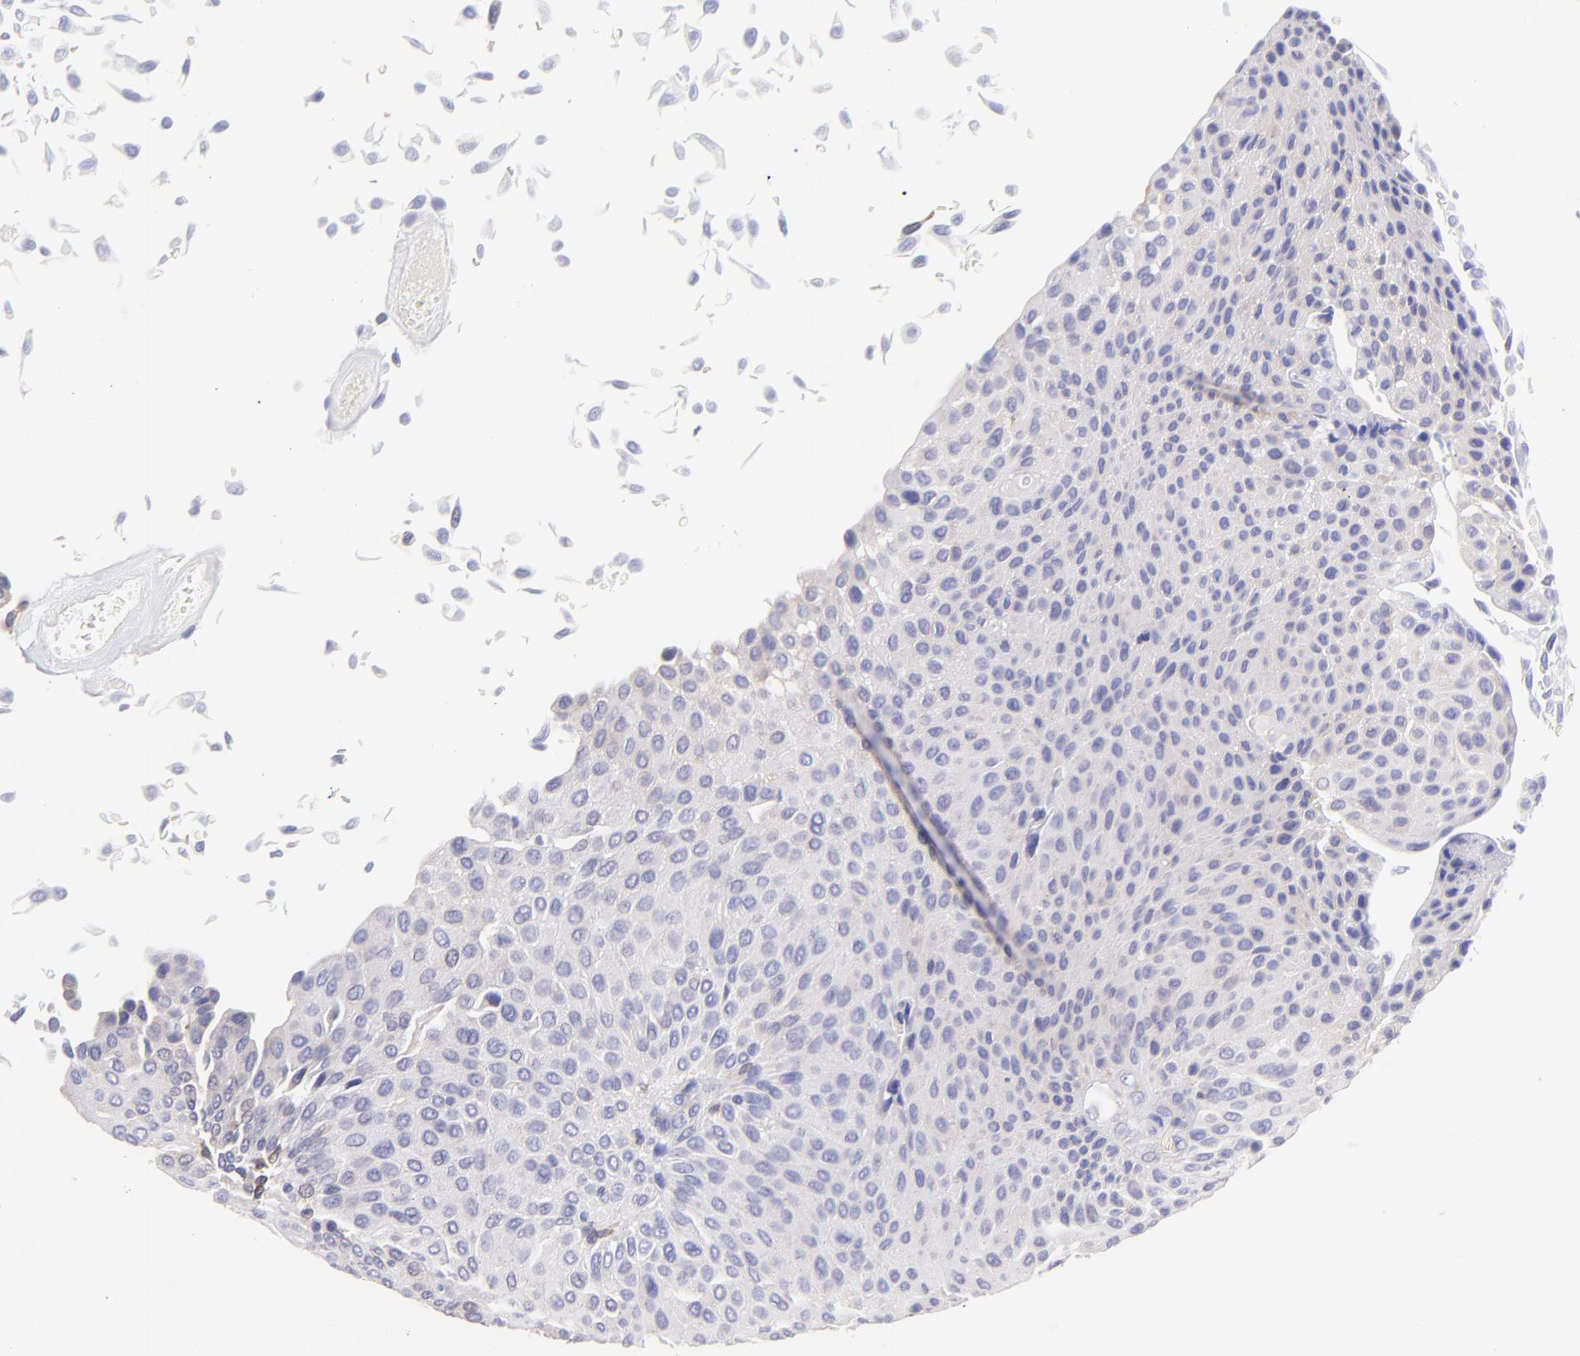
{"staining": {"intensity": "negative", "quantity": "none", "location": "none"}, "tissue": "urothelial cancer", "cell_type": "Tumor cells", "image_type": "cancer", "snomed": [{"axis": "morphology", "description": "Urothelial carcinoma, Low grade"}, {"axis": "topography", "description": "Urinary bladder"}], "caption": "There is no significant positivity in tumor cells of urothelial cancer.", "gene": "IRAG2", "patient": {"sex": "male", "age": 64}}